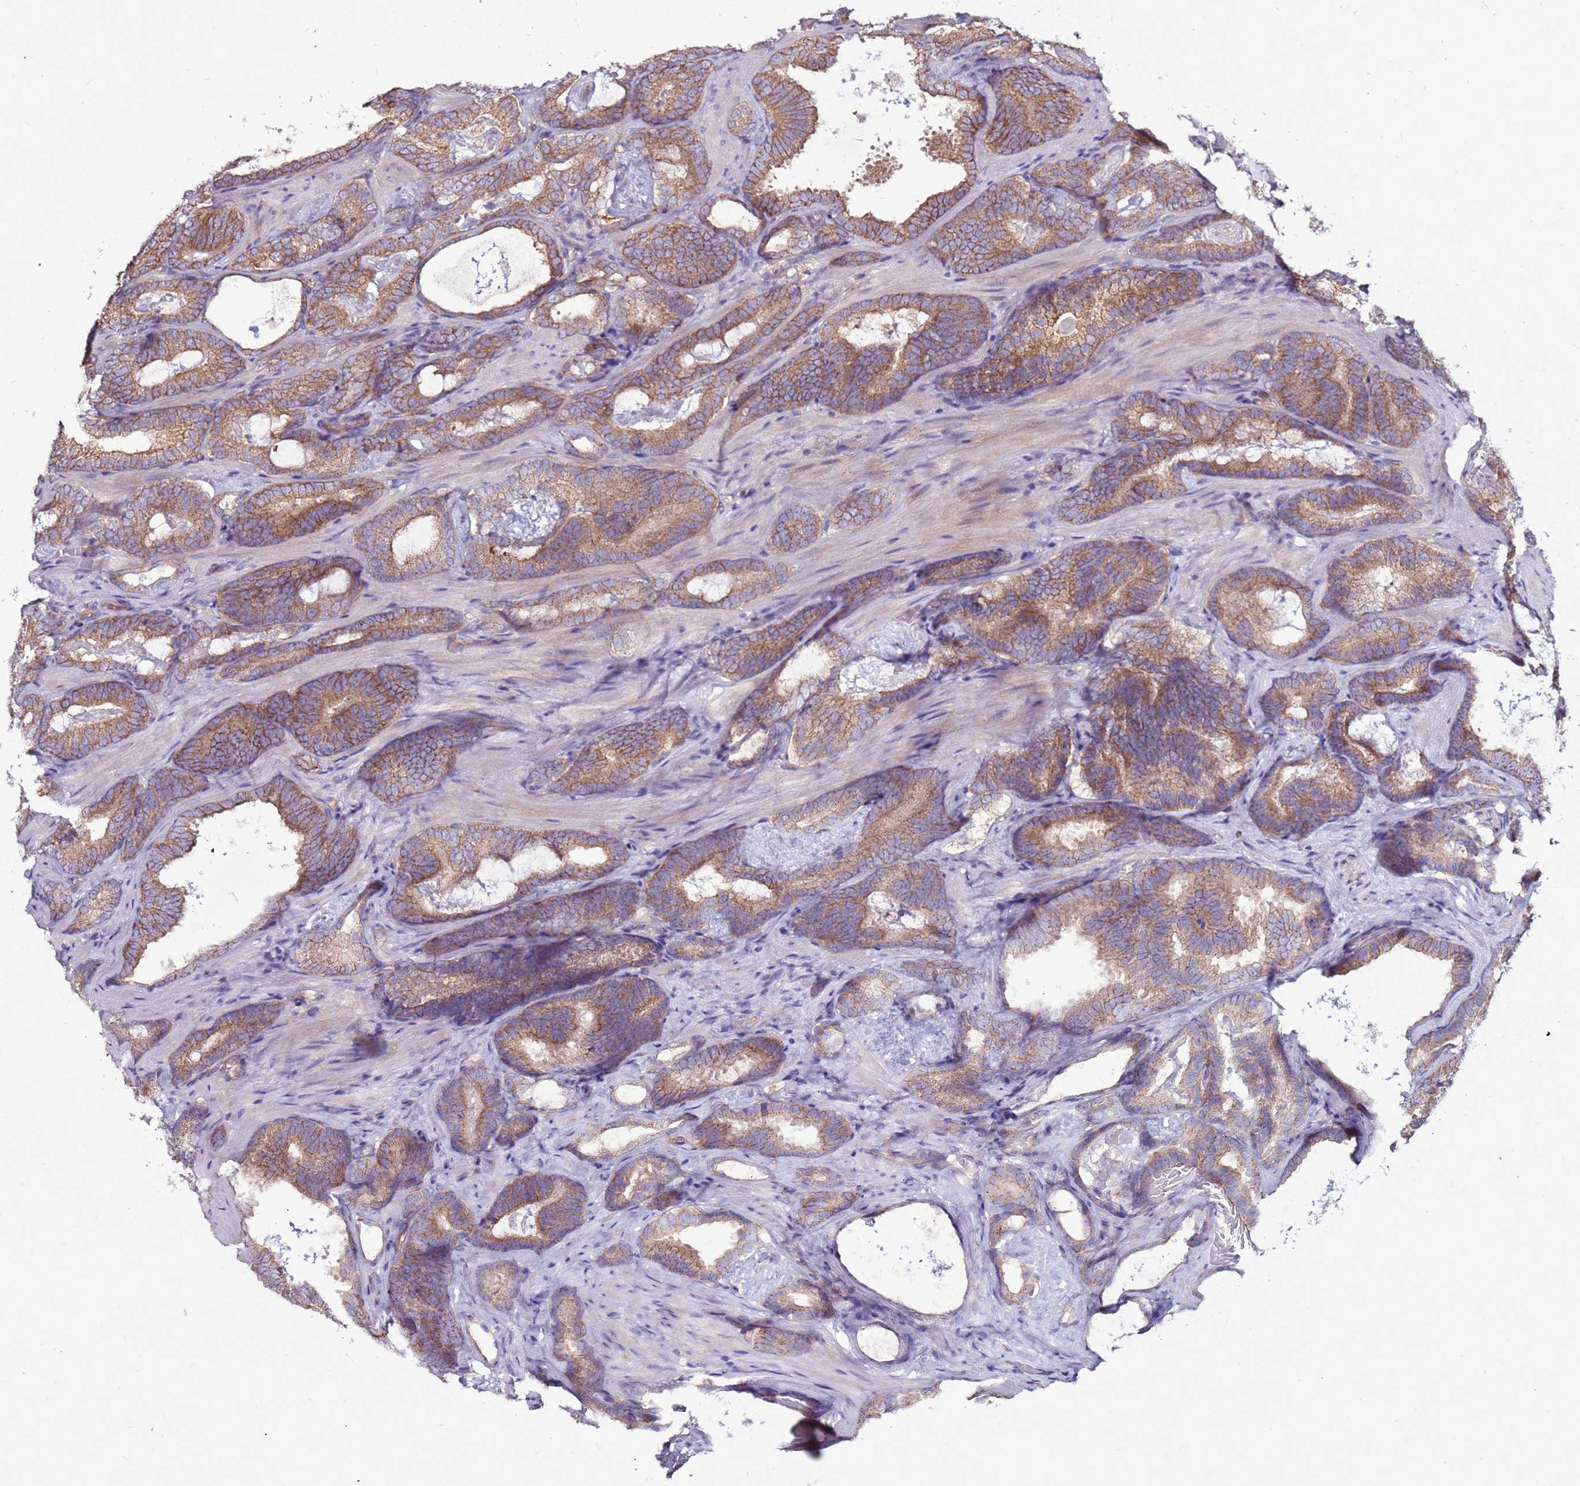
{"staining": {"intensity": "moderate", "quantity": ">75%", "location": "cytoplasmic/membranous"}, "tissue": "prostate cancer", "cell_type": "Tumor cells", "image_type": "cancer", "snomed": [{"axis": "morphology", "description": "Adenocarcinoma, Low grade"}, {"axis": "topography", "description": "Prostate"}], "caption": "Tumor cells show medium levels of moderate cytoplasmic/membranous staining in about >75% of cells in human low-grade adenocarcinoma (prostate). Immunohistochemistry (ihc) stains the protein in brown and the nuclei are stained blue.", "gene": "NRN1L", "patient": {"sex": "male", "age": 60}}